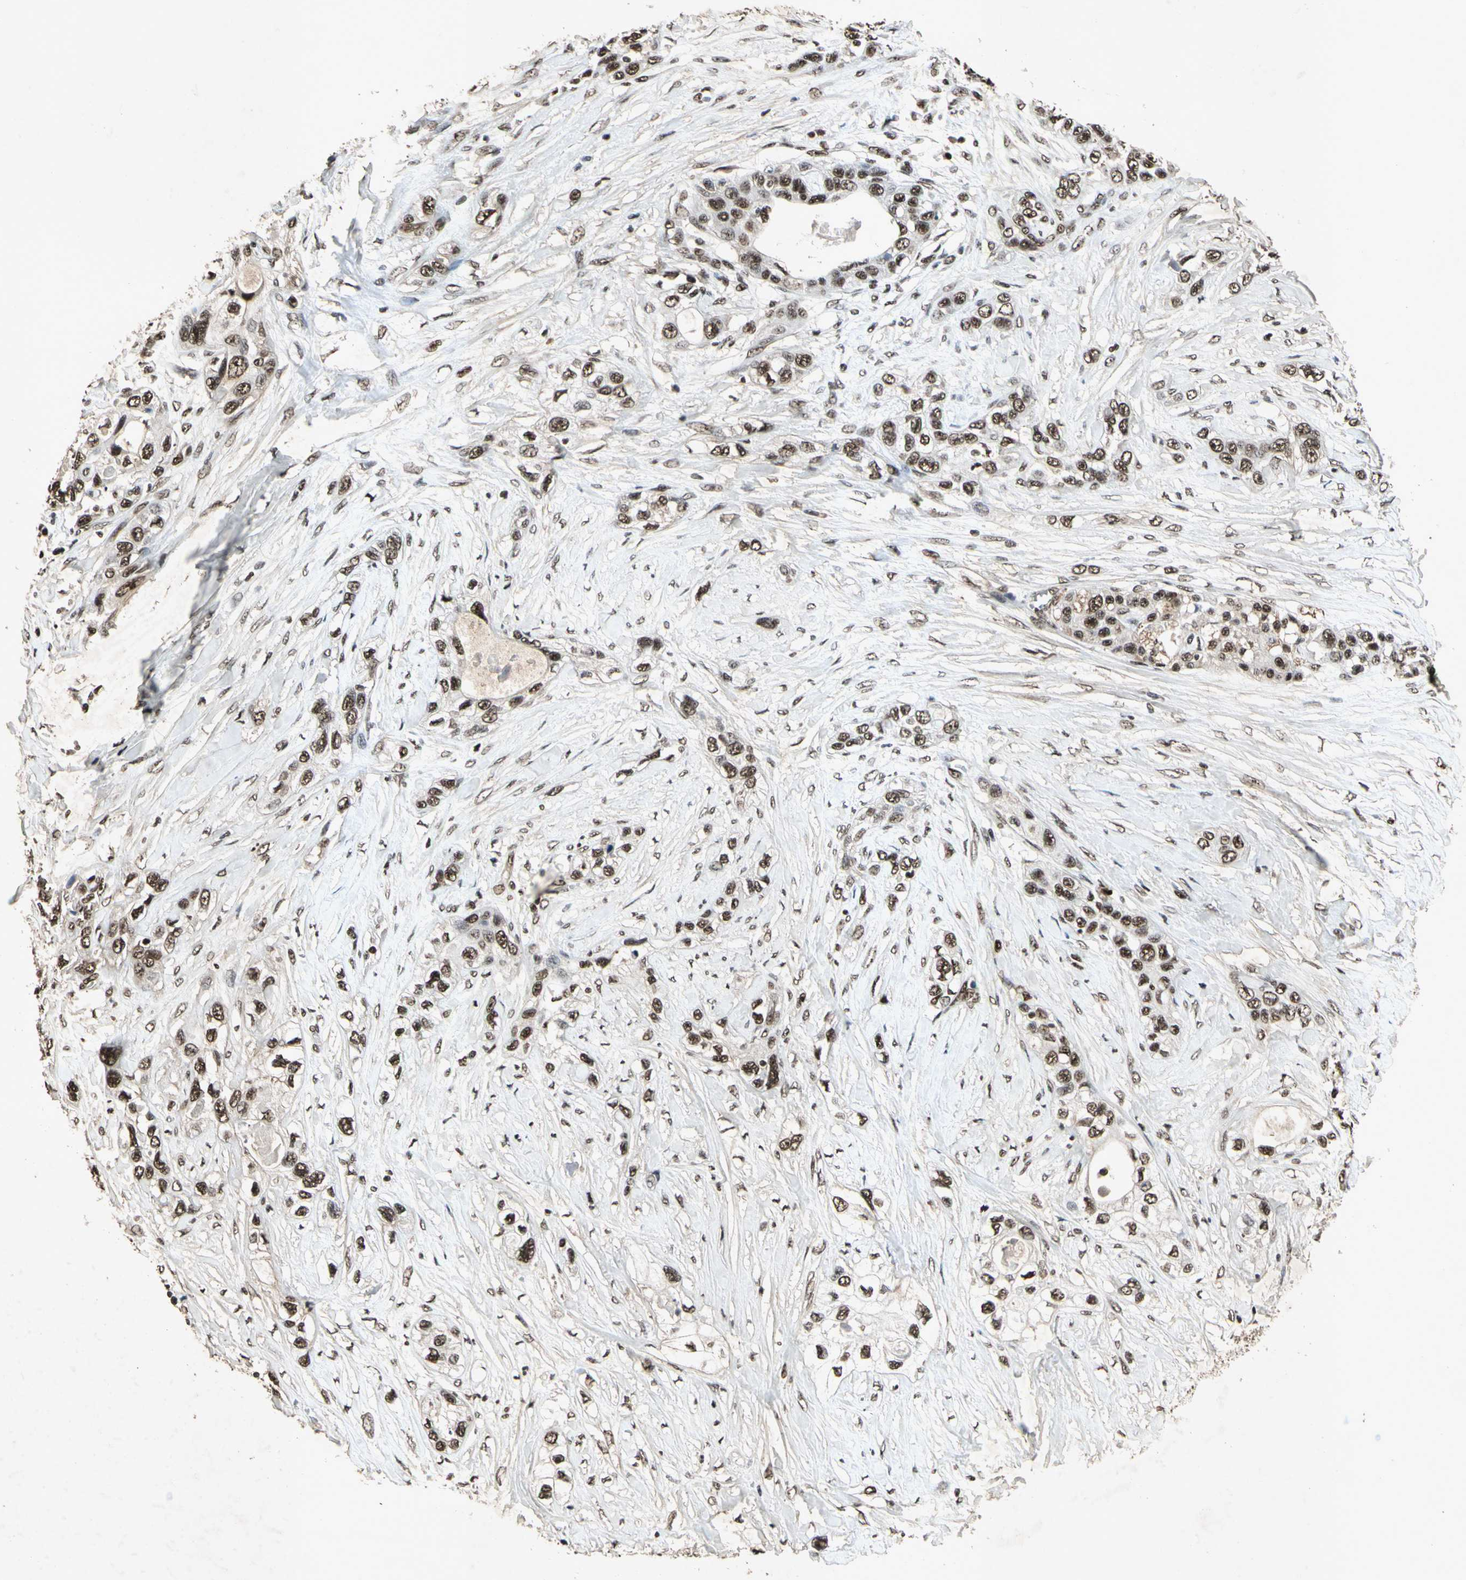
{"staining": {"intensity": "strong", "quantity": ">75%", "location": "nuclear"}, "tissue": "pancreatic cancer", "cell_type": "Tumor cells", "image_type": "cancer", "snomed": [{"axis": "morphology", "description": "Adenocarcinoma, NOS"}, {"axis": "topography", "description": "Pancreas"}], "caption": "Pancreatic cancer tissue reveals strong nuclear positivity in approximately >75% of tumor cells, visualized by immunohistochemistry. (brown staining indicates protein expression, while blue staining denotes nuclei).", "gene": "TBX2", "patient": {"sex": "female", "age": 70}}